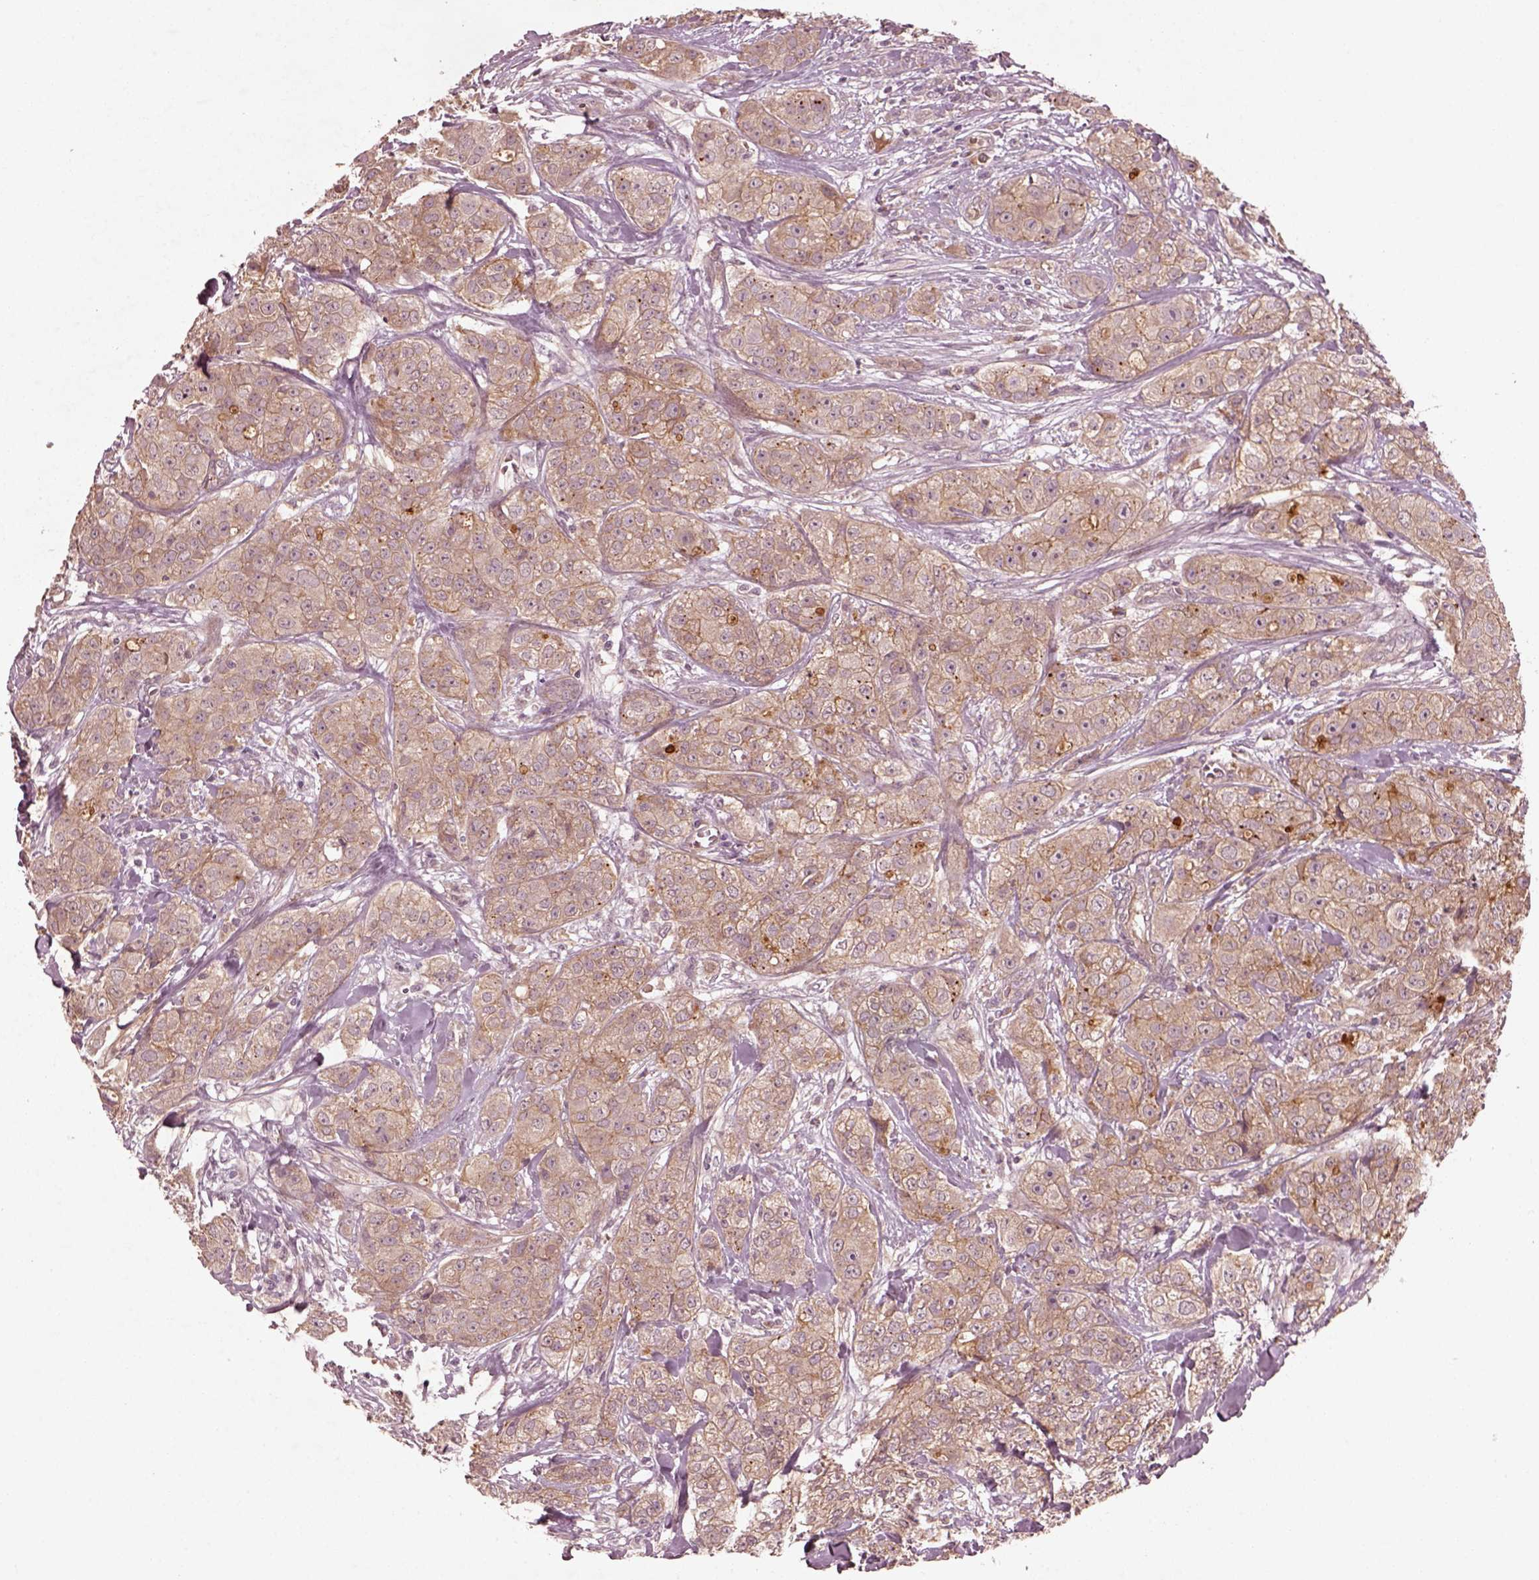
{"staining": {"intensity": "weak", "quantity": ">75%", "location": "cytoplasmic/membranous"}, "tissue": "breast cancer", "cell_type": "Tumor cells", "image_type": "cancer", "snomed": [{"axis": "morphology", "description": "Duct carcinoma"}, {"axis": "topography", "description": "Breast"}], "caption": "A brown stain shows weak cytoplasmic/membranous expression of a protein in breast cancer (infiltrating ductal carcinoma) tumor cells. The staining was performed using DAB, with brown indicating positive protein expression. Nuclei are stained blue with hematoxylin.", "gene": "FAM234A", "patient": {"sex": "female", "age": 43}}